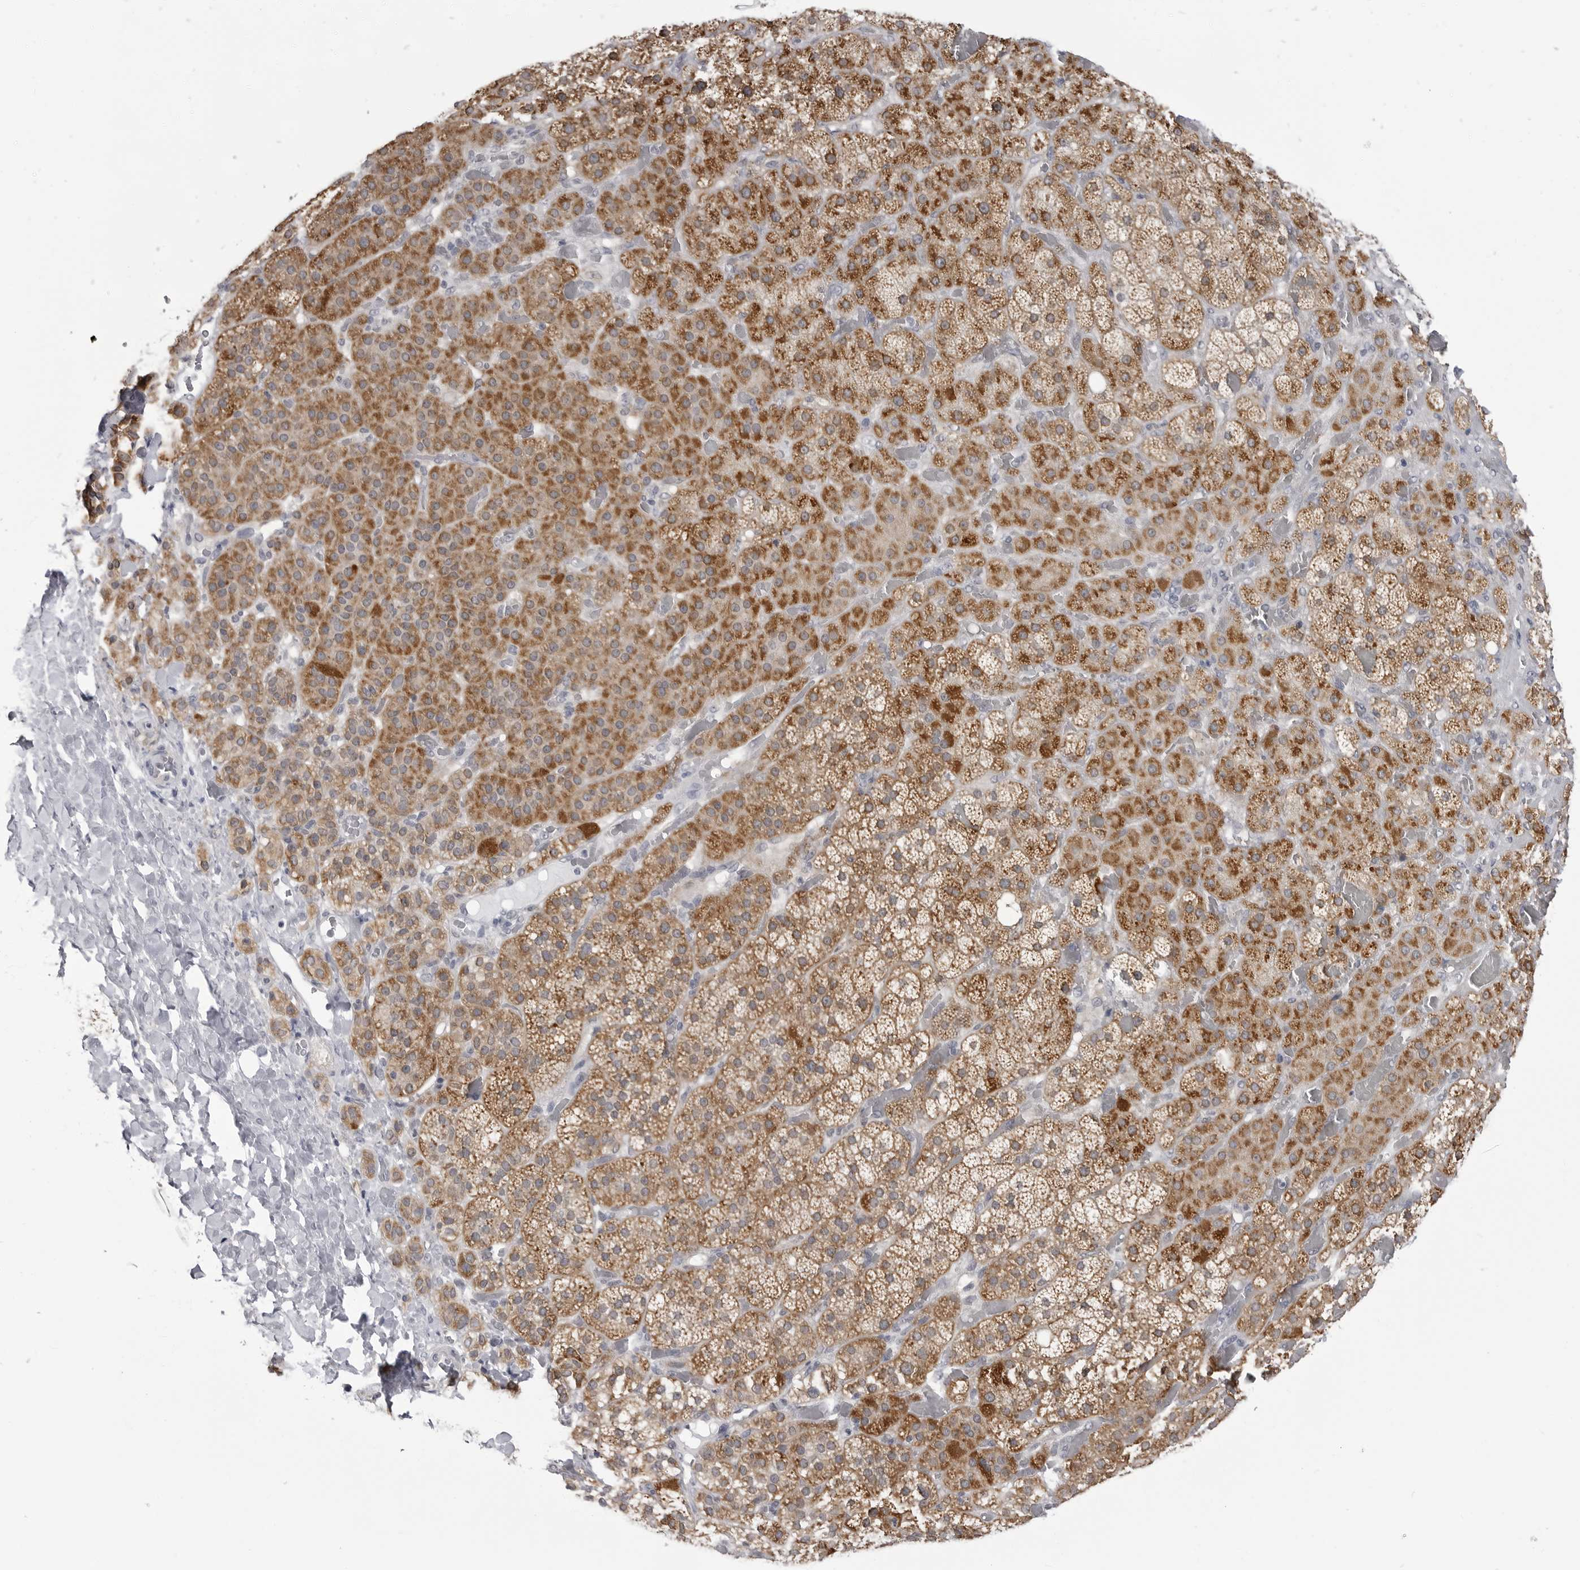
{"staining": {"intensity": "moderate", "quantity": ">75%", "location": "cytoplasmic/membranous"}, "tissue": "adrenal gland", "cell_type": "Glandular cells", "image_type": "normal", "snomed": [{"axis": "morphology", "description": "Normal tissue, NOS"}, {"axis": "topography", "description": "Adrenal gland"}], "caption": "Glandular cells demonstrate medium levels of moderate cytoplasmic/membranous expression in approximately >75% of cells in benign adrenal gland. (DAB IHC, brown staining for protein, blue staining for nuclei).", "gene": "FH", "patient": {"sex": "male", "age": 57}}